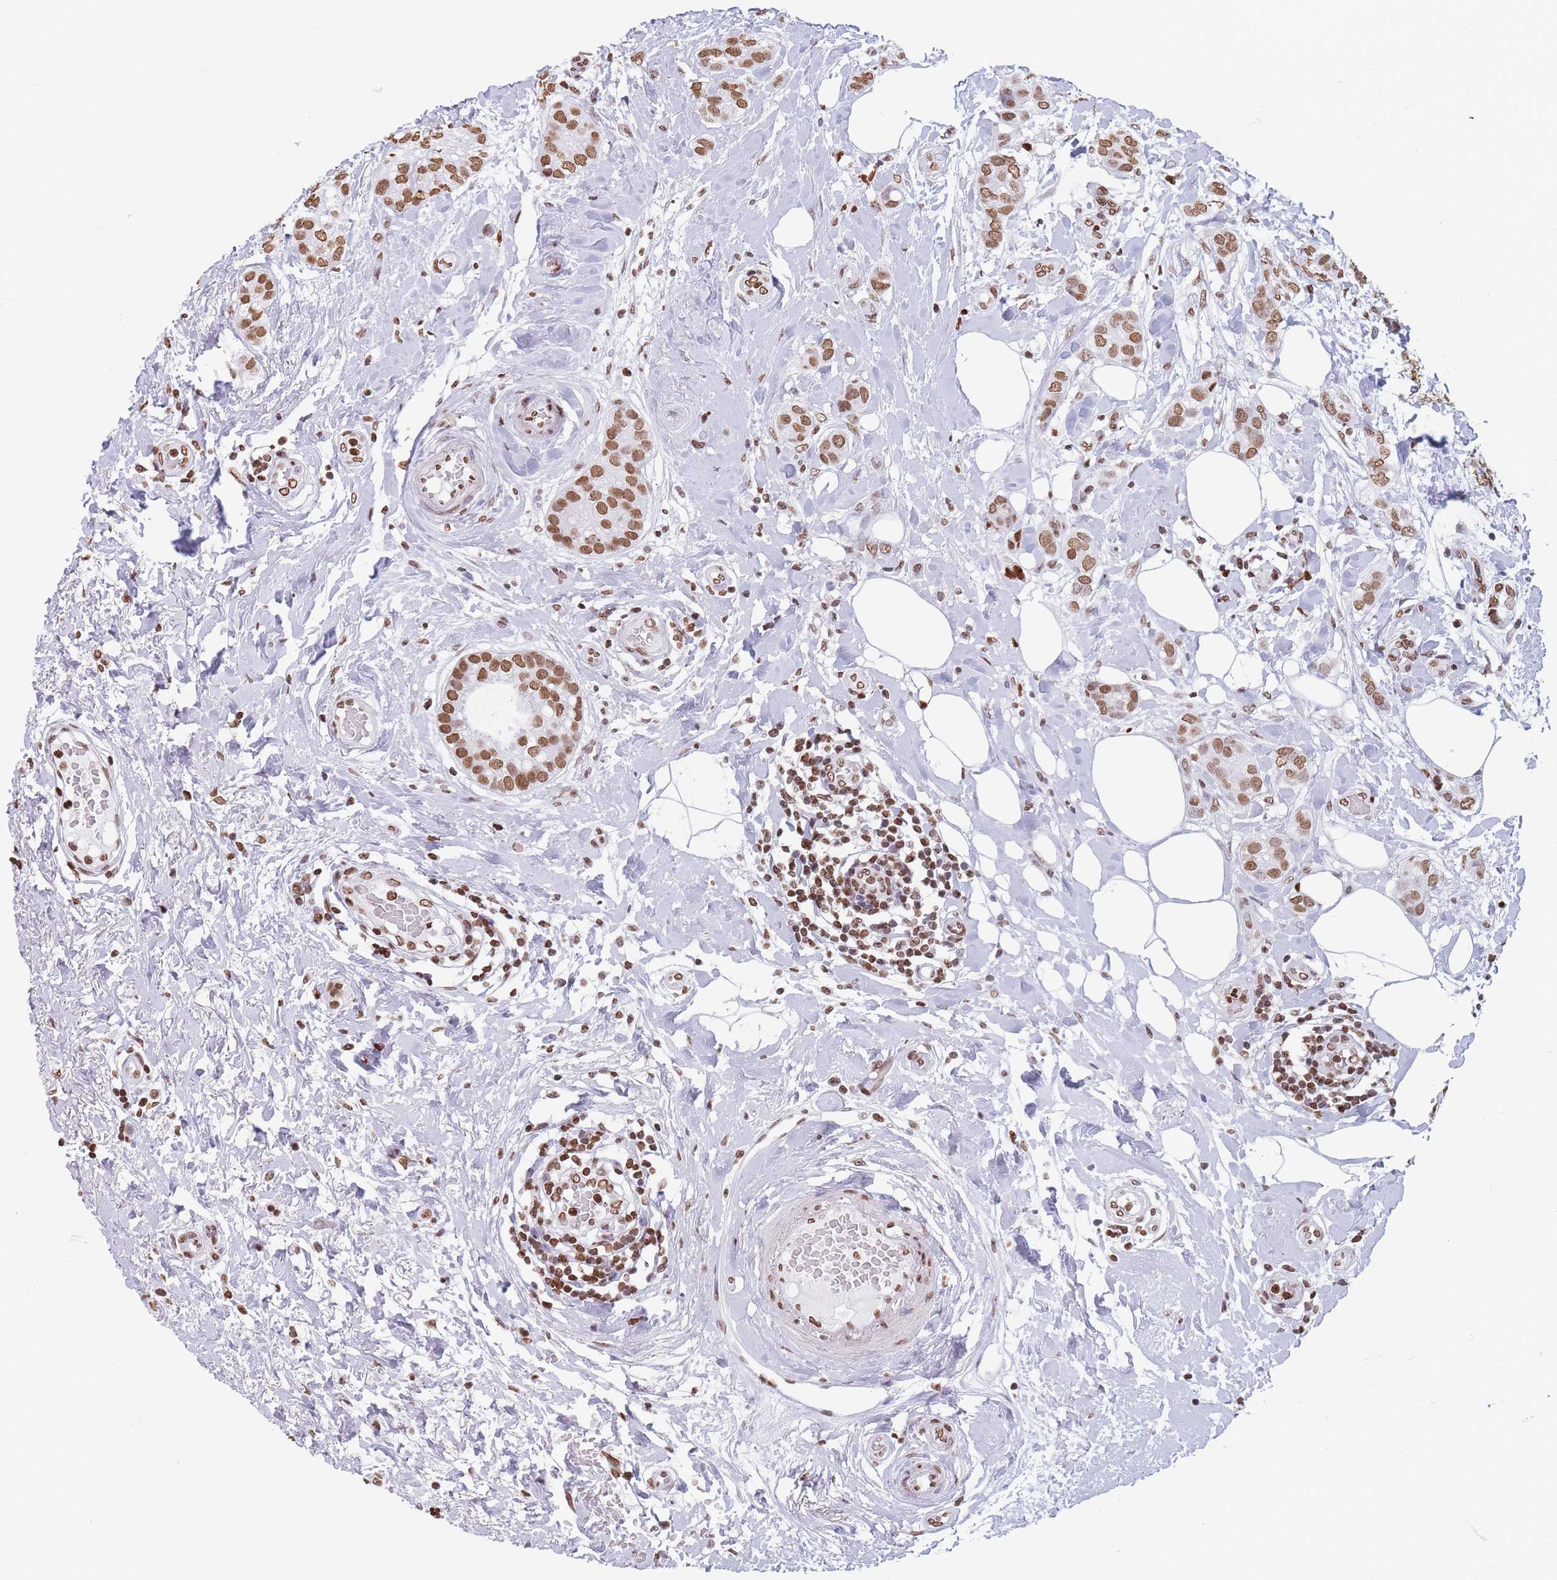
{"staining": {"intensity": "moderate", "quantity": ">75%", "location": "nuclear"}, "tissue": "breast cancer", "cell_type": "Tumor cells", "image_type": "cancer", "snomed": [{"axis": "morphology", "description": "Duct carcinoma"}, {"axis": "topography", "description": "Breast"}], "caption": "Breast cancer (intraductal carcinoma) tissue demonstrates moderate nuclear positivity in approximately >75% of tumor cells", "gene": "RYK", "patient": {"sex": "female", "age": 73}}